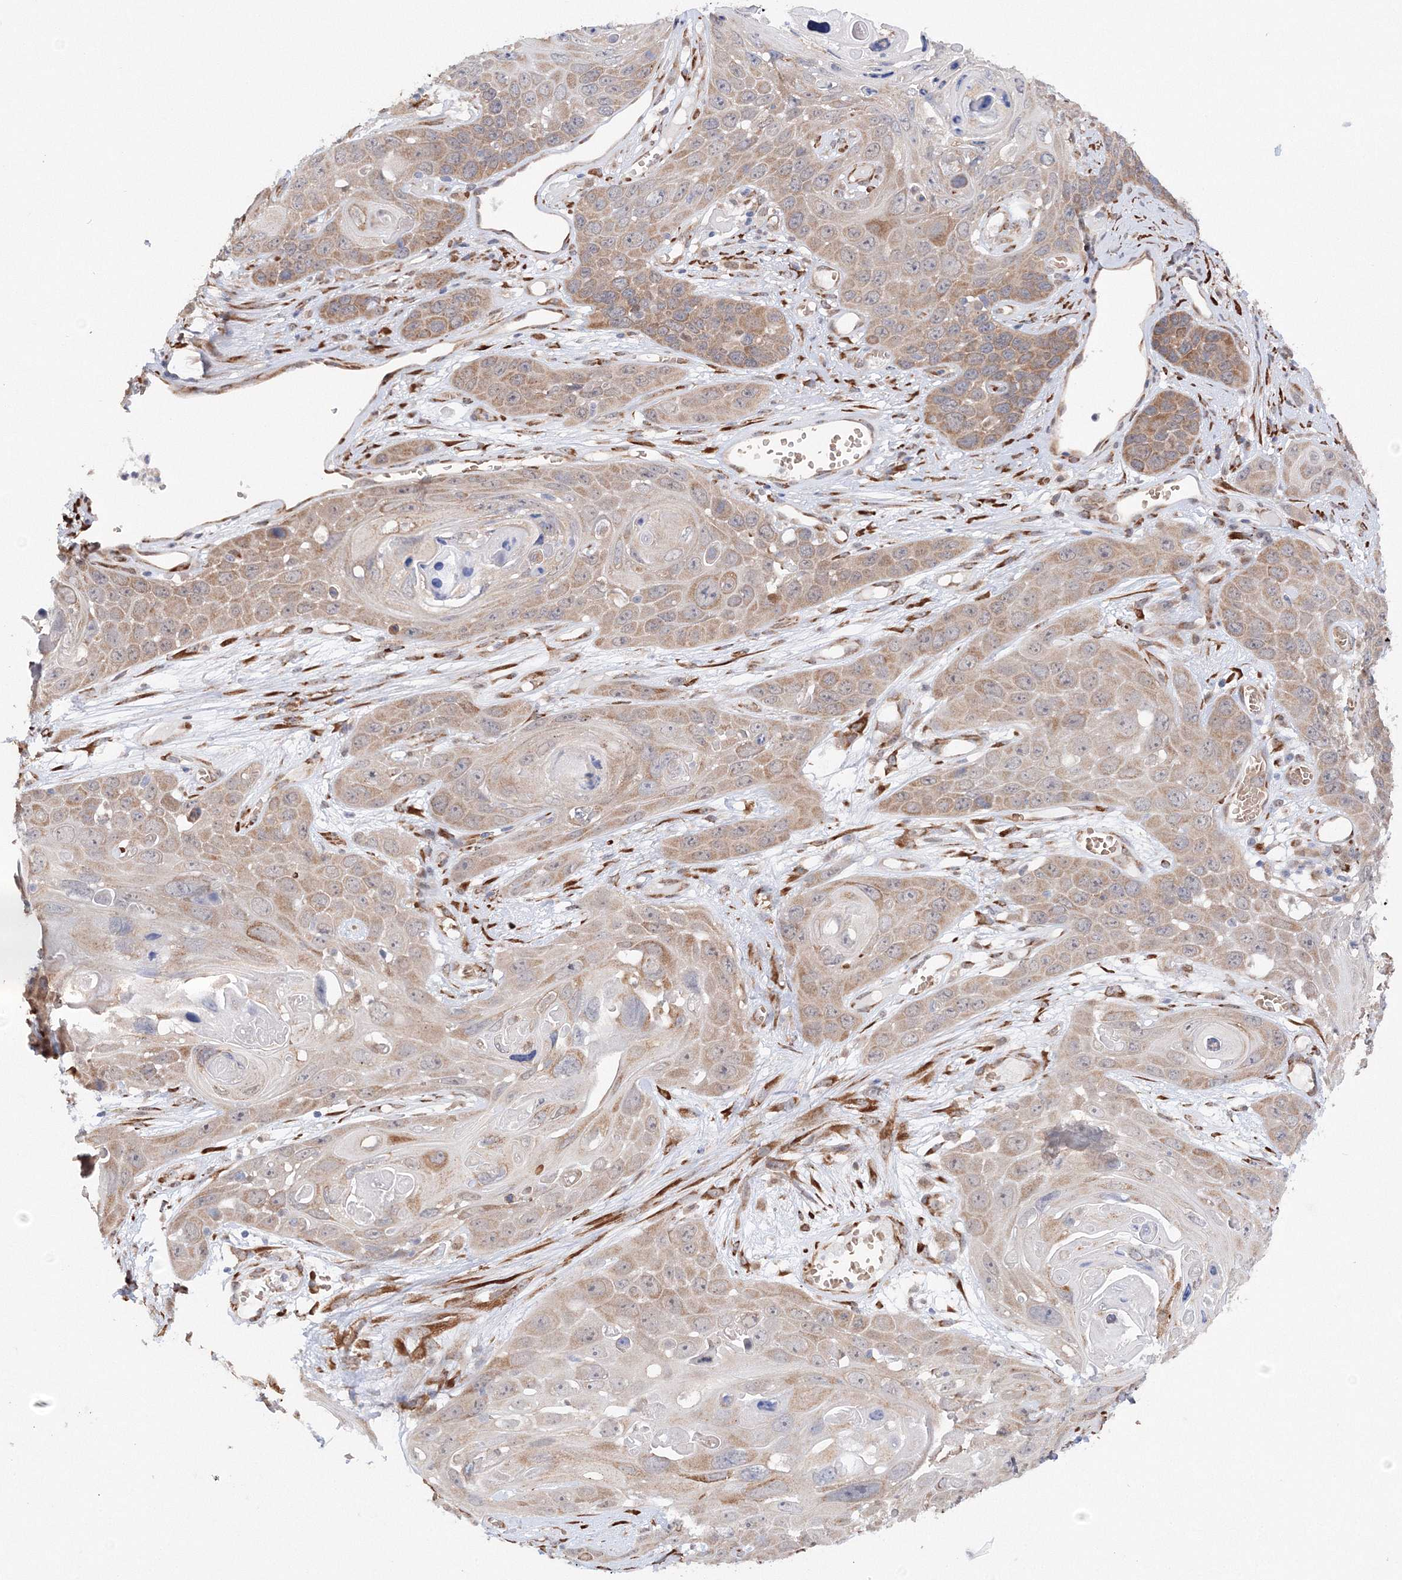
{"staining": {"intensity": "moderate", "quantity": "25%-75%", "location": "cytoplasmic/membranous"}, "tissue": "skin cancer", "cell_type": "Tumor cells", "image_type": "cancer", "snomed": [{"axis": "morphology", "description": "Squamous cell carcinoma, NOS"}, {"axis": "topography", "description": "Skin"}], "caption": "The histopathology image shows immunohistochemical staining of squamous cell carcinoma (skin). There is moderate cytoplasmic/membranous expression is appreciated in about 25%-75% of tumor cells.", "gene": "DIS3L2", "patient": {"sex": "male", "age": 55}}